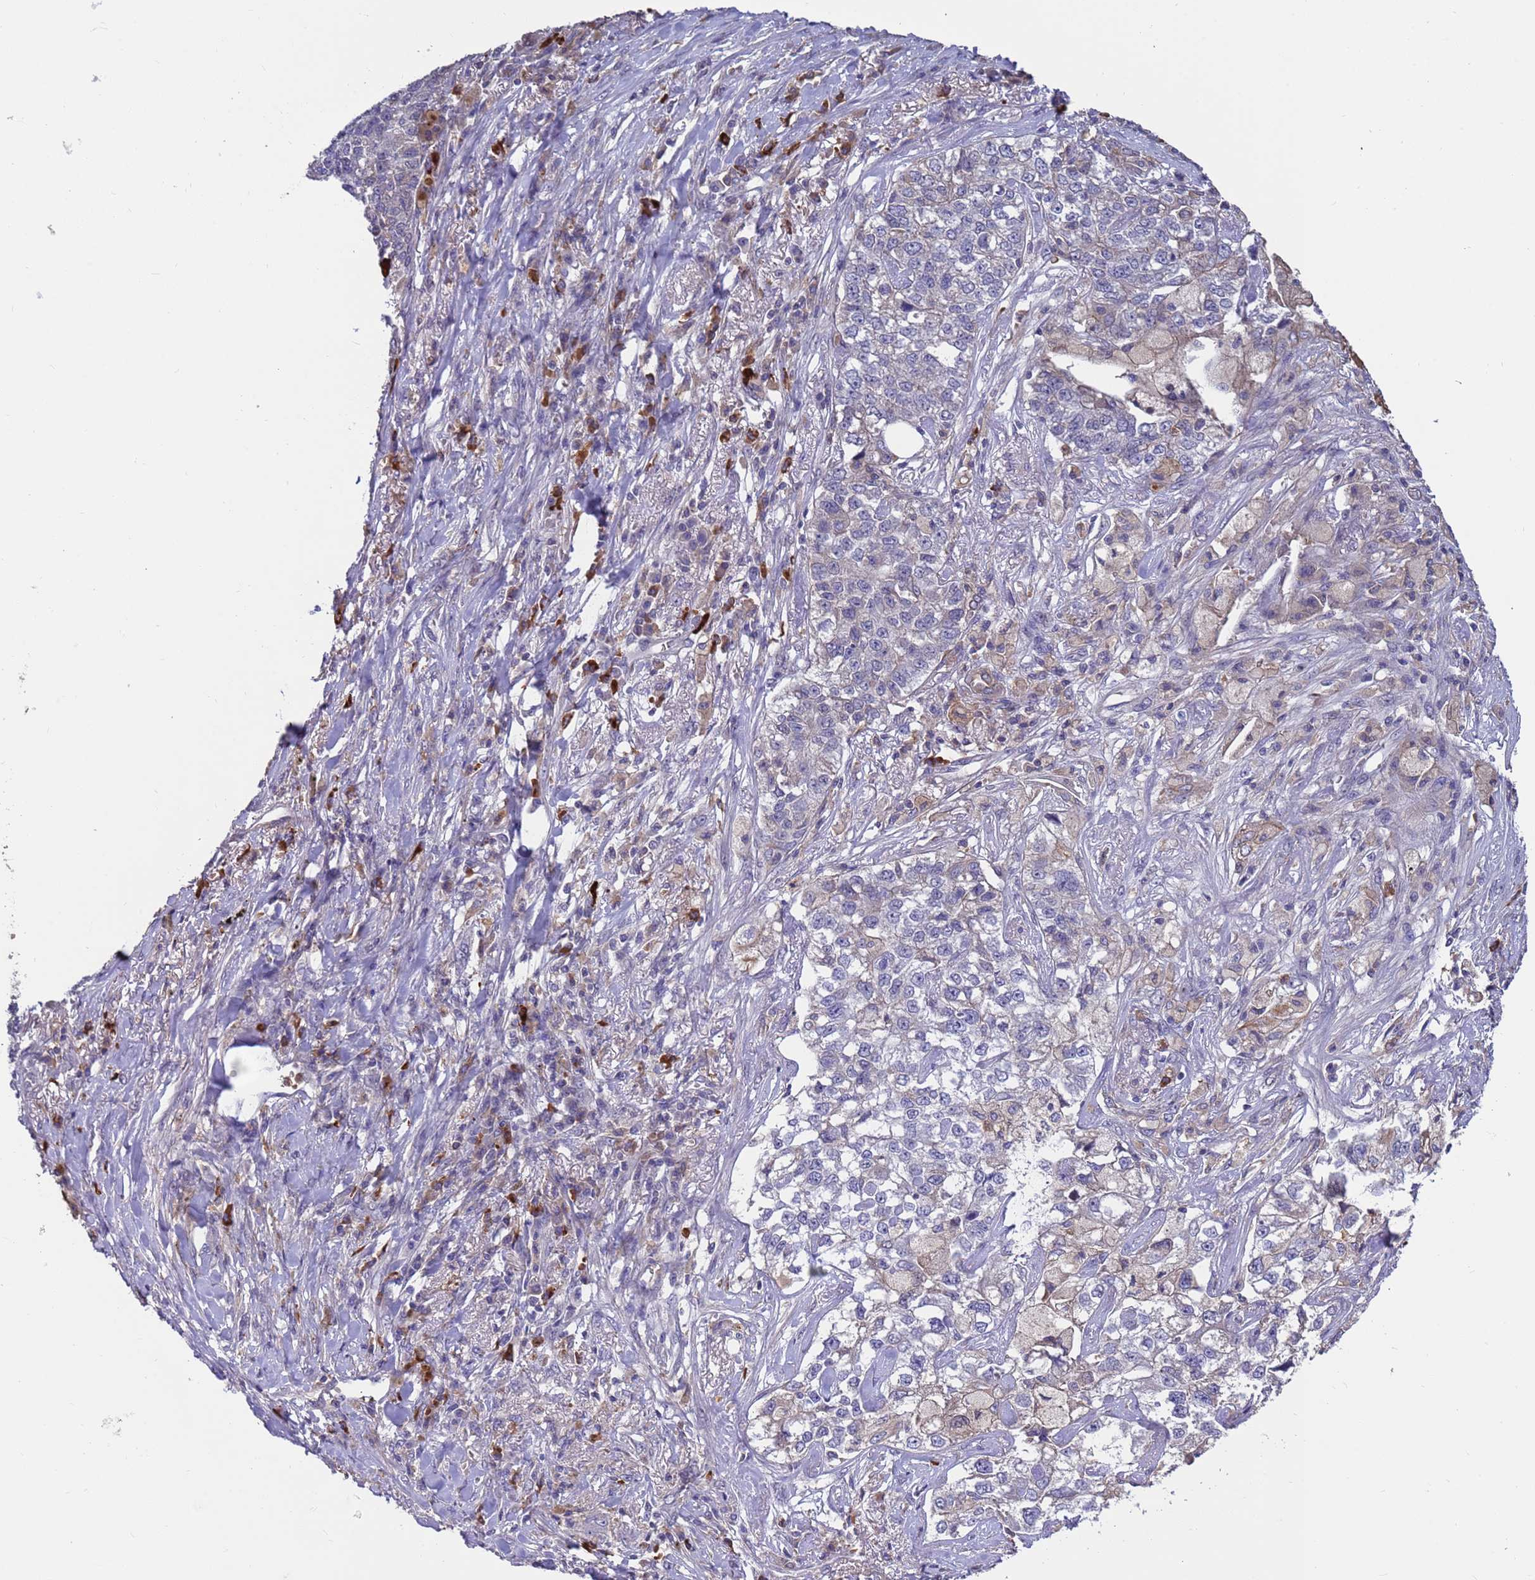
{"staining": {"intensity": "negative", "quantity": "none", "location": "none"}, "tissue": "lung cancer", "cell_type": "Tumor cells", "image_type": "cancer", "snomed": [{"axis": "morphology", "description": "Adenocarcinoma, NOS"}, {"axis": "topography", "description": "Lung"}], "caption": "This histopathology image is of lung cancer (adenocarcinoma) stained with IHC to label a protein in brown with the nuclei are counter-stained blue. There is no expression in tumor cells. Nuclei are stained in blue.", "gene": "AMPD3", "patient": {"sex": "male", "age": 49}}